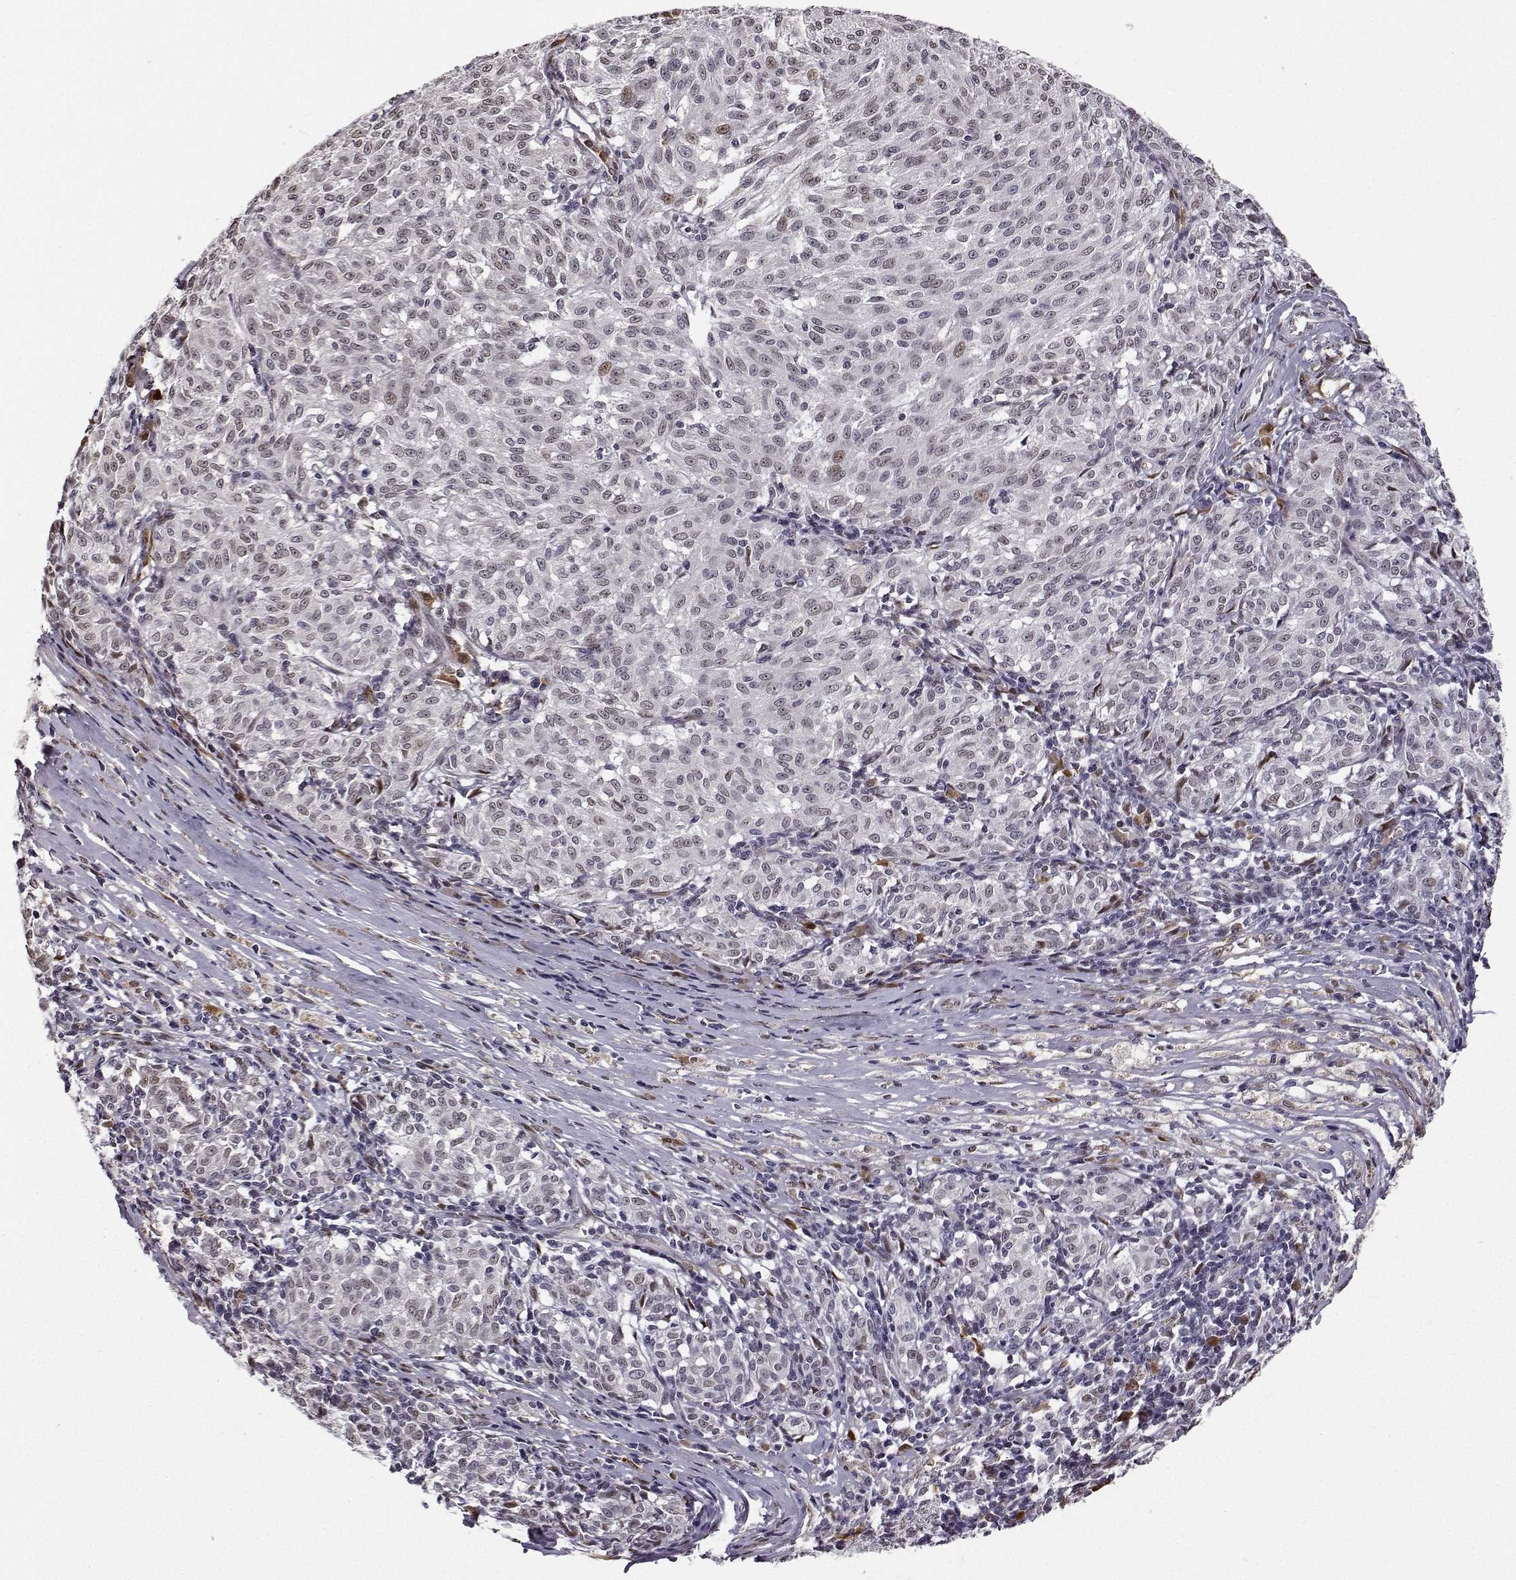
{"staining": {"intensity": "weak", "quantity": "<25%", "location": "nuclear"}, "tissue": "melanoma", "cell_type": "Tumor cells", "image_type": "cancer", "snomed": [{"axis": "morphology", "description": "Malignant melanoma, NOS"}, {"axis": "topography", "description": "Skin"}], "caption": "Protein analysis of melanoma shows no significant positivity in tumor cells.", "gene": "PHGDH", "patient": {"sex": "female", "age": 72}}